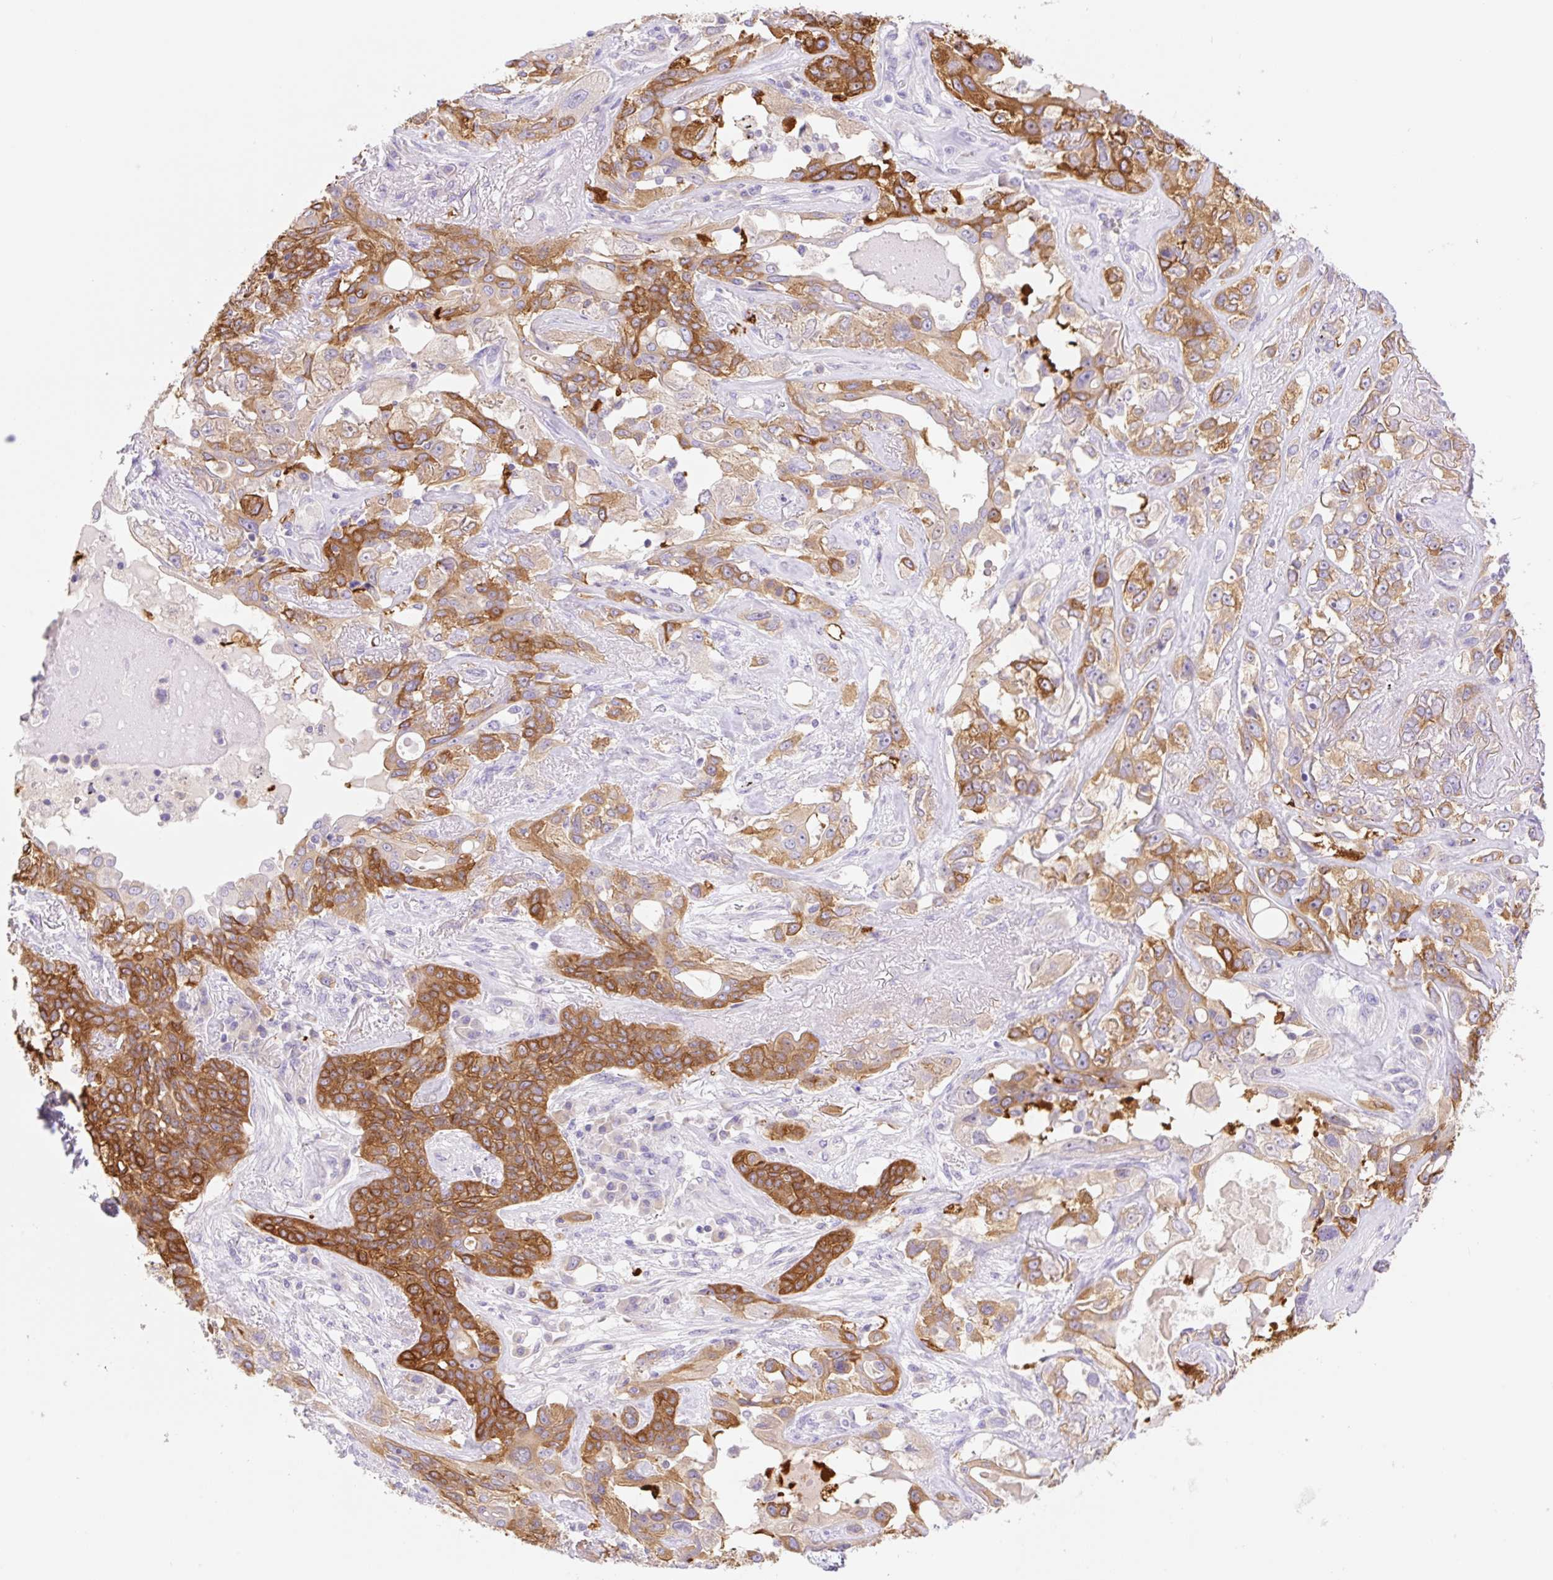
{"staining": {"intensity": "moderate", "quantity": ">75%", "location": "cytoplasmic/membranous"}, "tissue": "lung cancer", "cell_type": "Tumor cells", "image_type": "cancer", "snomed": [{"axis": "morphology", "description": "Squamous cell carcinoma, NOS"}, {"axis": "topography", "description": "Lung"}], "caption": "Immunohistochemistry (IHC) photomicrograph of neoplastic tissue: lung cancer (squamous cell carcinoma) stained using immunohistochemistry displays medium levels of moderate protein expression localized specifically in the cytoplasmic/membranous of tumor cells, appearing as a cytoplasmic/membranous brown color.", "gene": "DENND5A", "patient": {"sex": "female", "age": 70}}